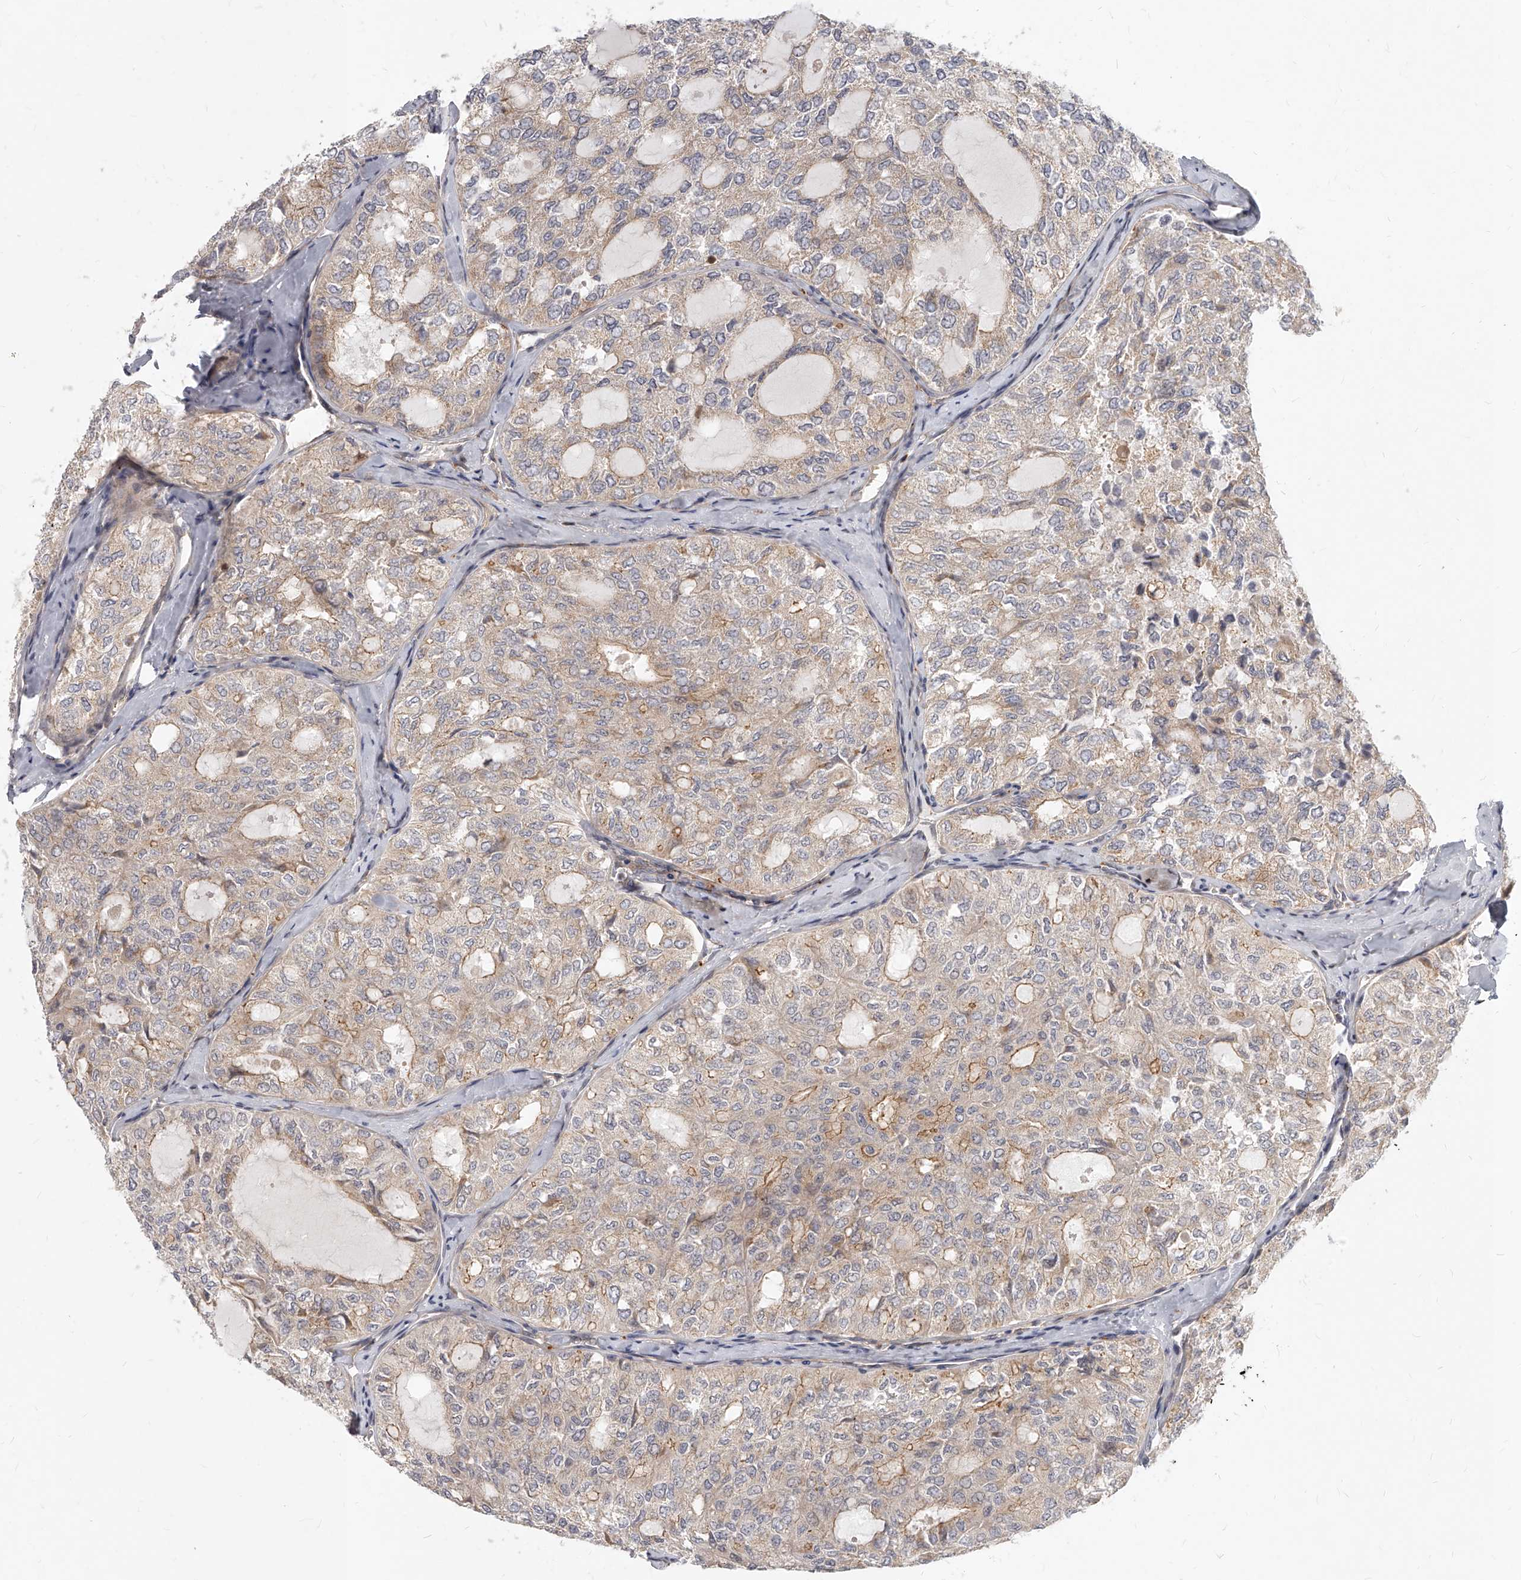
{"staining": {"intensity": "weak", "quantity": "25%-75%", "location": "cytoplasmic/membranous"}, "tissue": "thyroid cancer", "cell_type": "Tumor cells", "image_type": "cancer", "snomed": [{"axis": "morphology", "description": "Follicular adenoma carcinoma, NOS"}, {"axis": "topography", "description": "Thyroid gland"}], "caption": "Immunohistochemical staining of human thyroid cancer (follicular adenoma carcinoma) exhibits low levels of weak cytoplasmic/membranous staining in approximately 25%-75% of tumor cells.", "gene": "SLC37A1", "patient": {"sex": "male", "age": 75}}